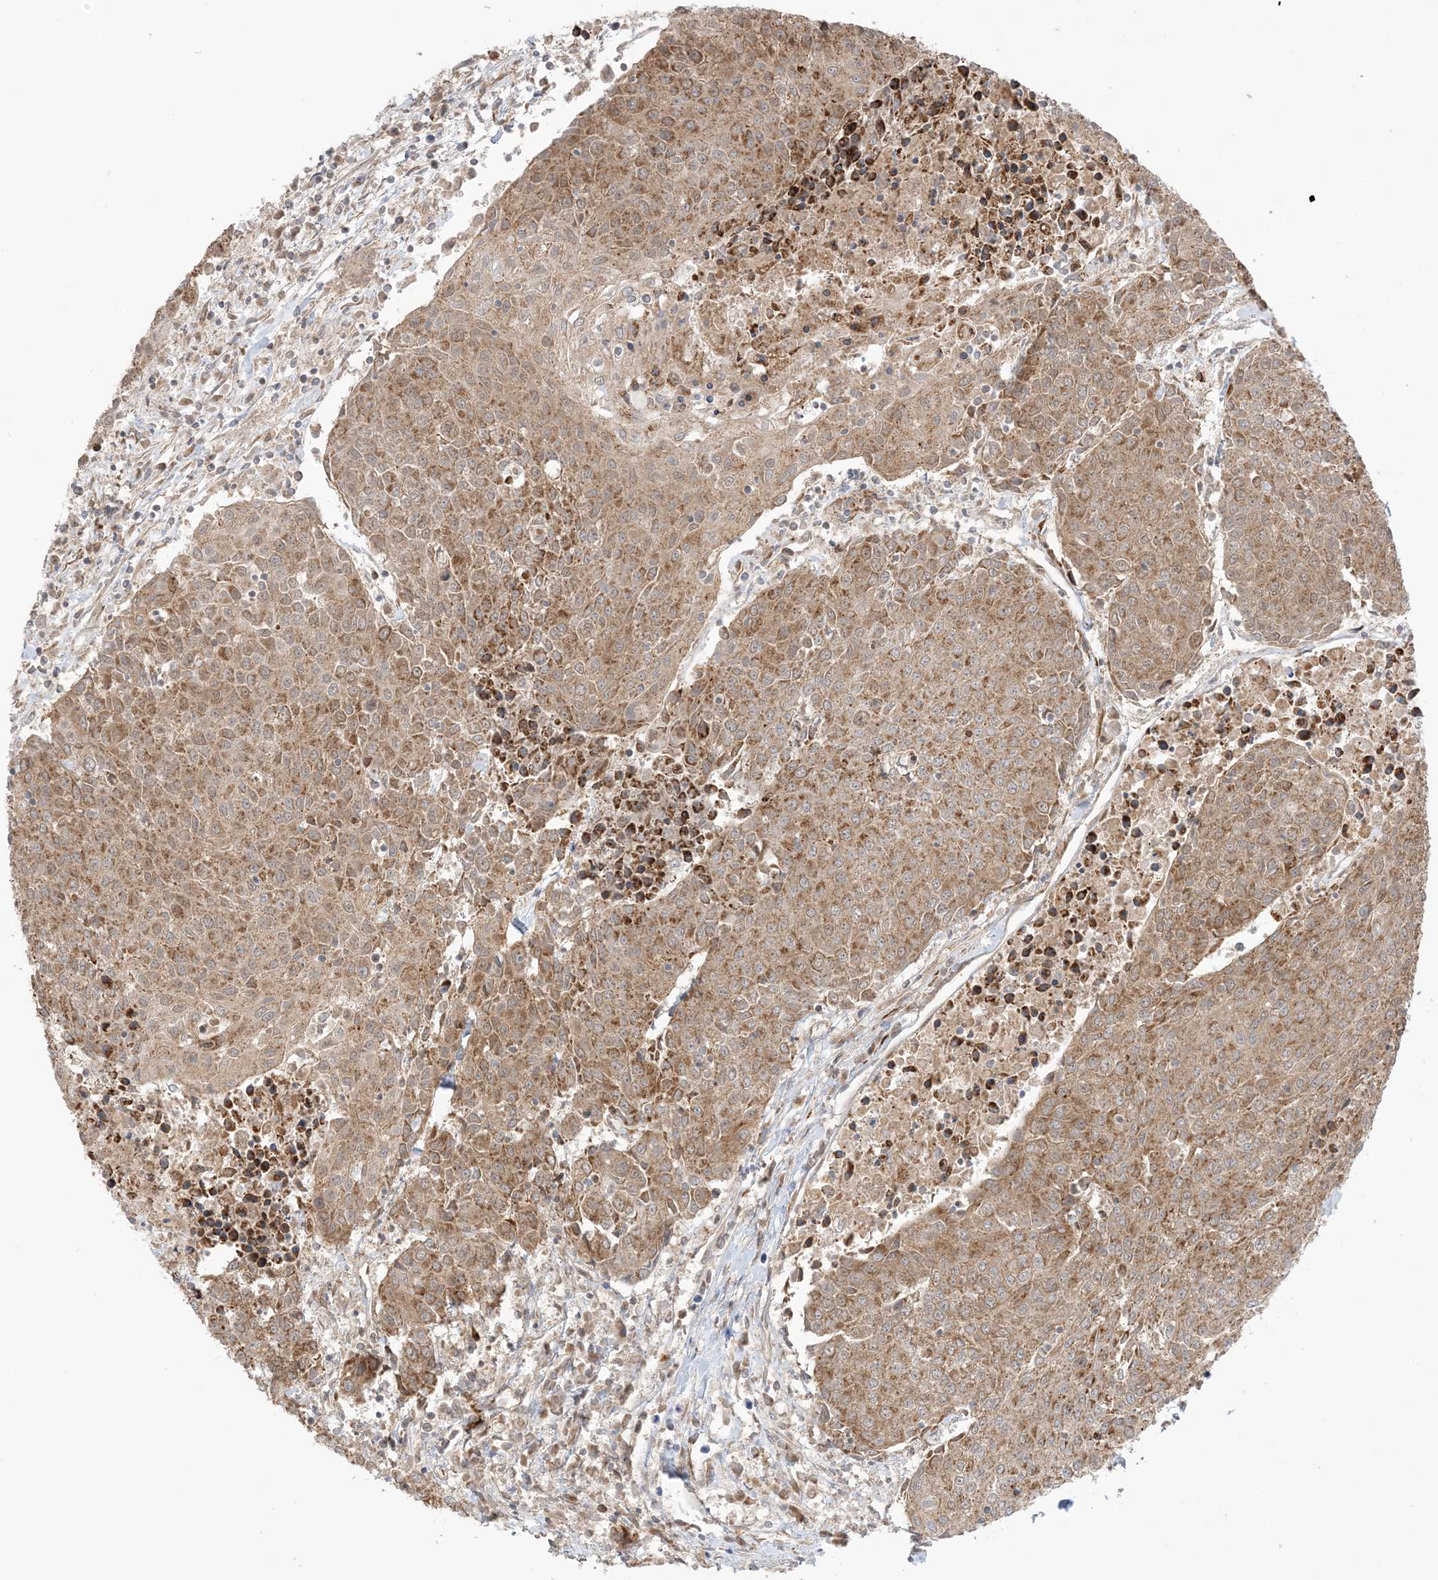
{"staining": {"intensity": "moderate", "quantity": ">75%", "location": "cytoplasmic/membranous"}, "tissue": "urothelial cancer", "cell_type": "Tumor cells", "image_type": "cancer", "snomed": [{"axis": "morphology", "description": "Urothelial carcinoma, High grade"}, {"axis": "topography", "description": "Urinary bladder"}], "caption": "Human urothelial cancer stained with a brown dye shows moderate cytoplasmic/membranous positive expression in approximately >75% of tumor cells.", "gene": "N4BP3", "patient": {"sex": "female", "age": 85}}